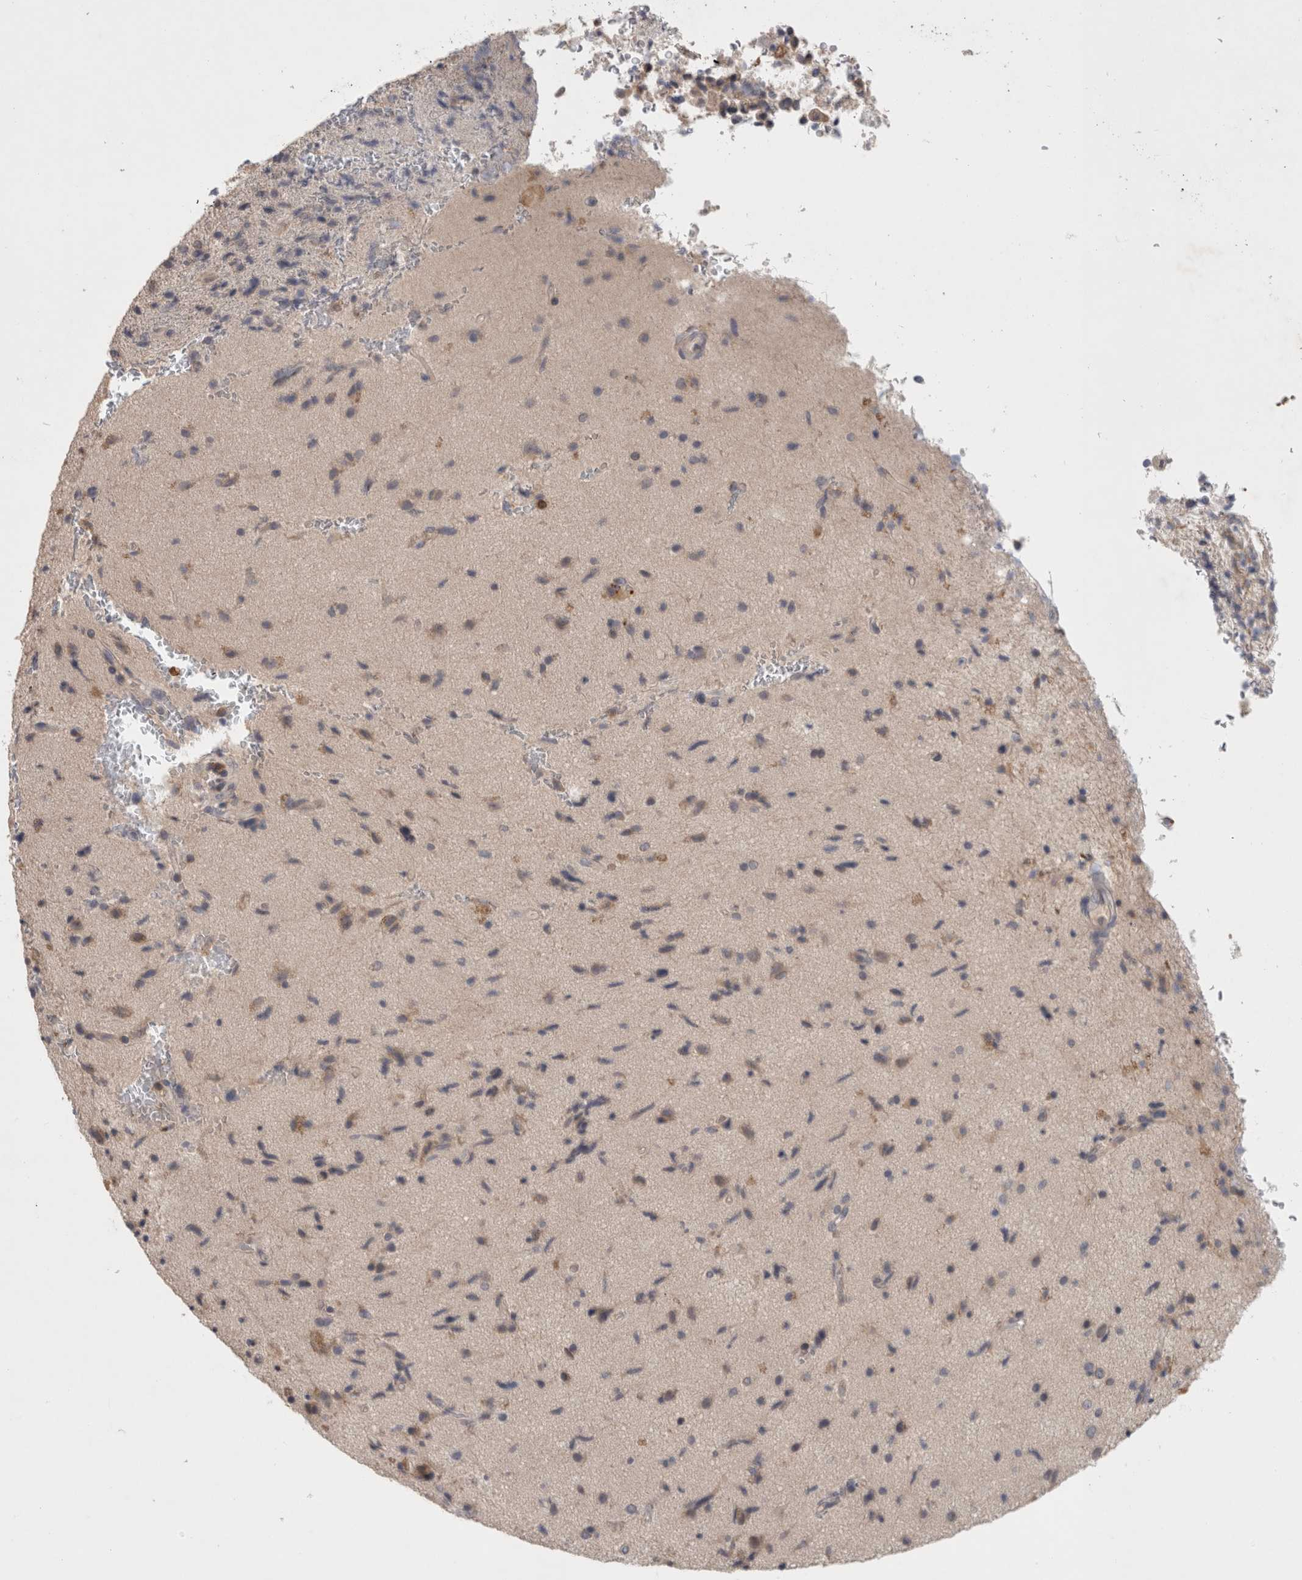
{"staining": {"intensity": "weak", "quantity": "25%-75%", "location": "cytoplasmic/membranous"}, "tissue": "glioma", "cell_type": "Tumor cells", "image_type": "cancer", "snomed": [{"axis": "morphology", "description": "Glioma, malignant, High grade"}, {"axis": "topography", "description": "Brain"}], "caption": "Weak cytoplasmic/membranous positivity for a protein is present in approximately 25%-75% of tumor cells of glioma using immunohistochemistry.", "gene": "GFRA2", "patient": {"sex": "male", "age": 72}}